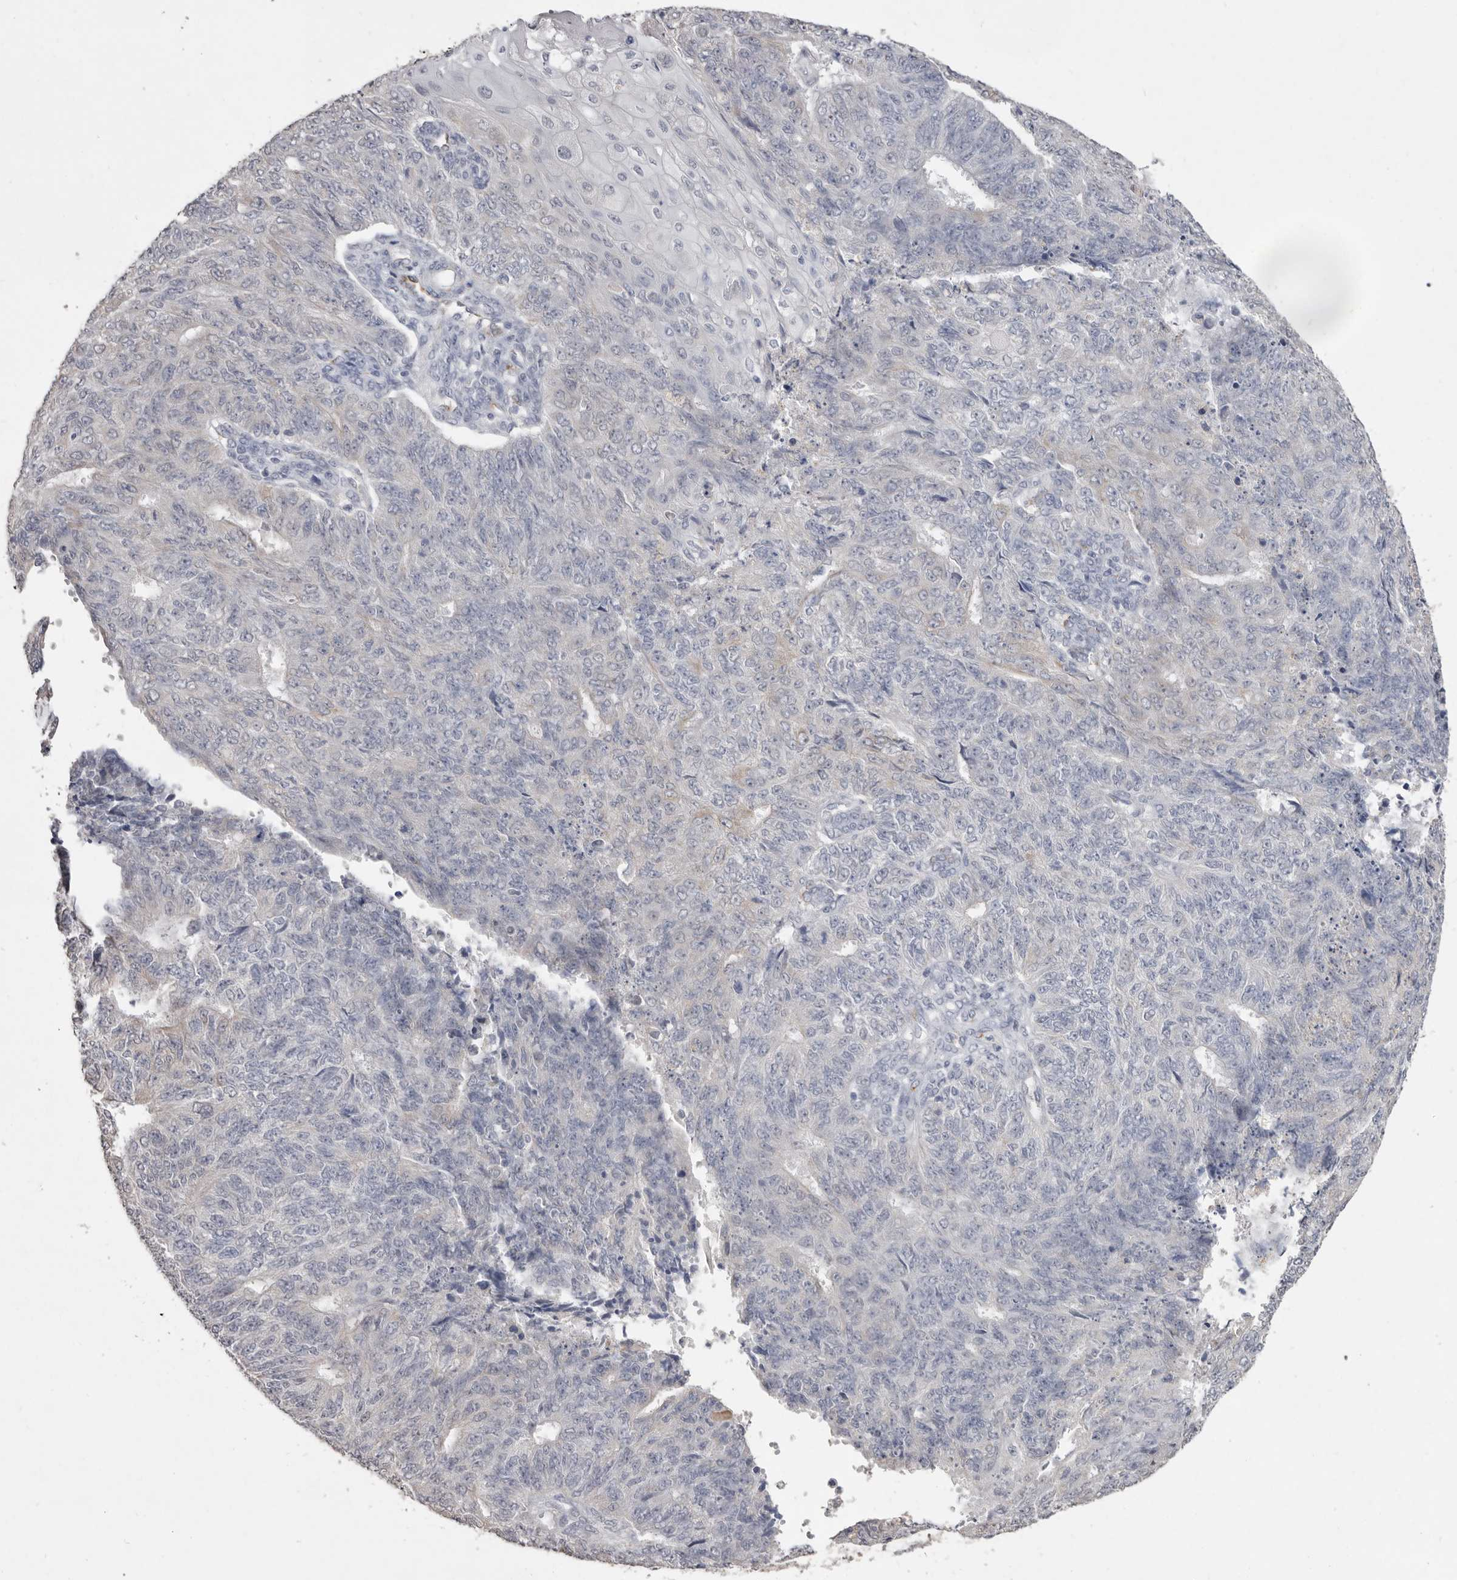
{"staining": {"intensity": "negative", "quantity": "none", "location": "none"}, "tissue": "endometrial cancer", "cell_type": "Tumor cells", "image_type": "cancer", "snomed": [{"axis": "morphology", "description": "Adenocarcinoma, NOS"}, {"axis": "topography", "description": "Endometrium"}], "caption": "Histopathology image shows no protein staining in tumor cells of endometrial adenocarcinoma tissue.", "gene": "ZYG11B", "patient": {"sex": "female", "age": 32}}